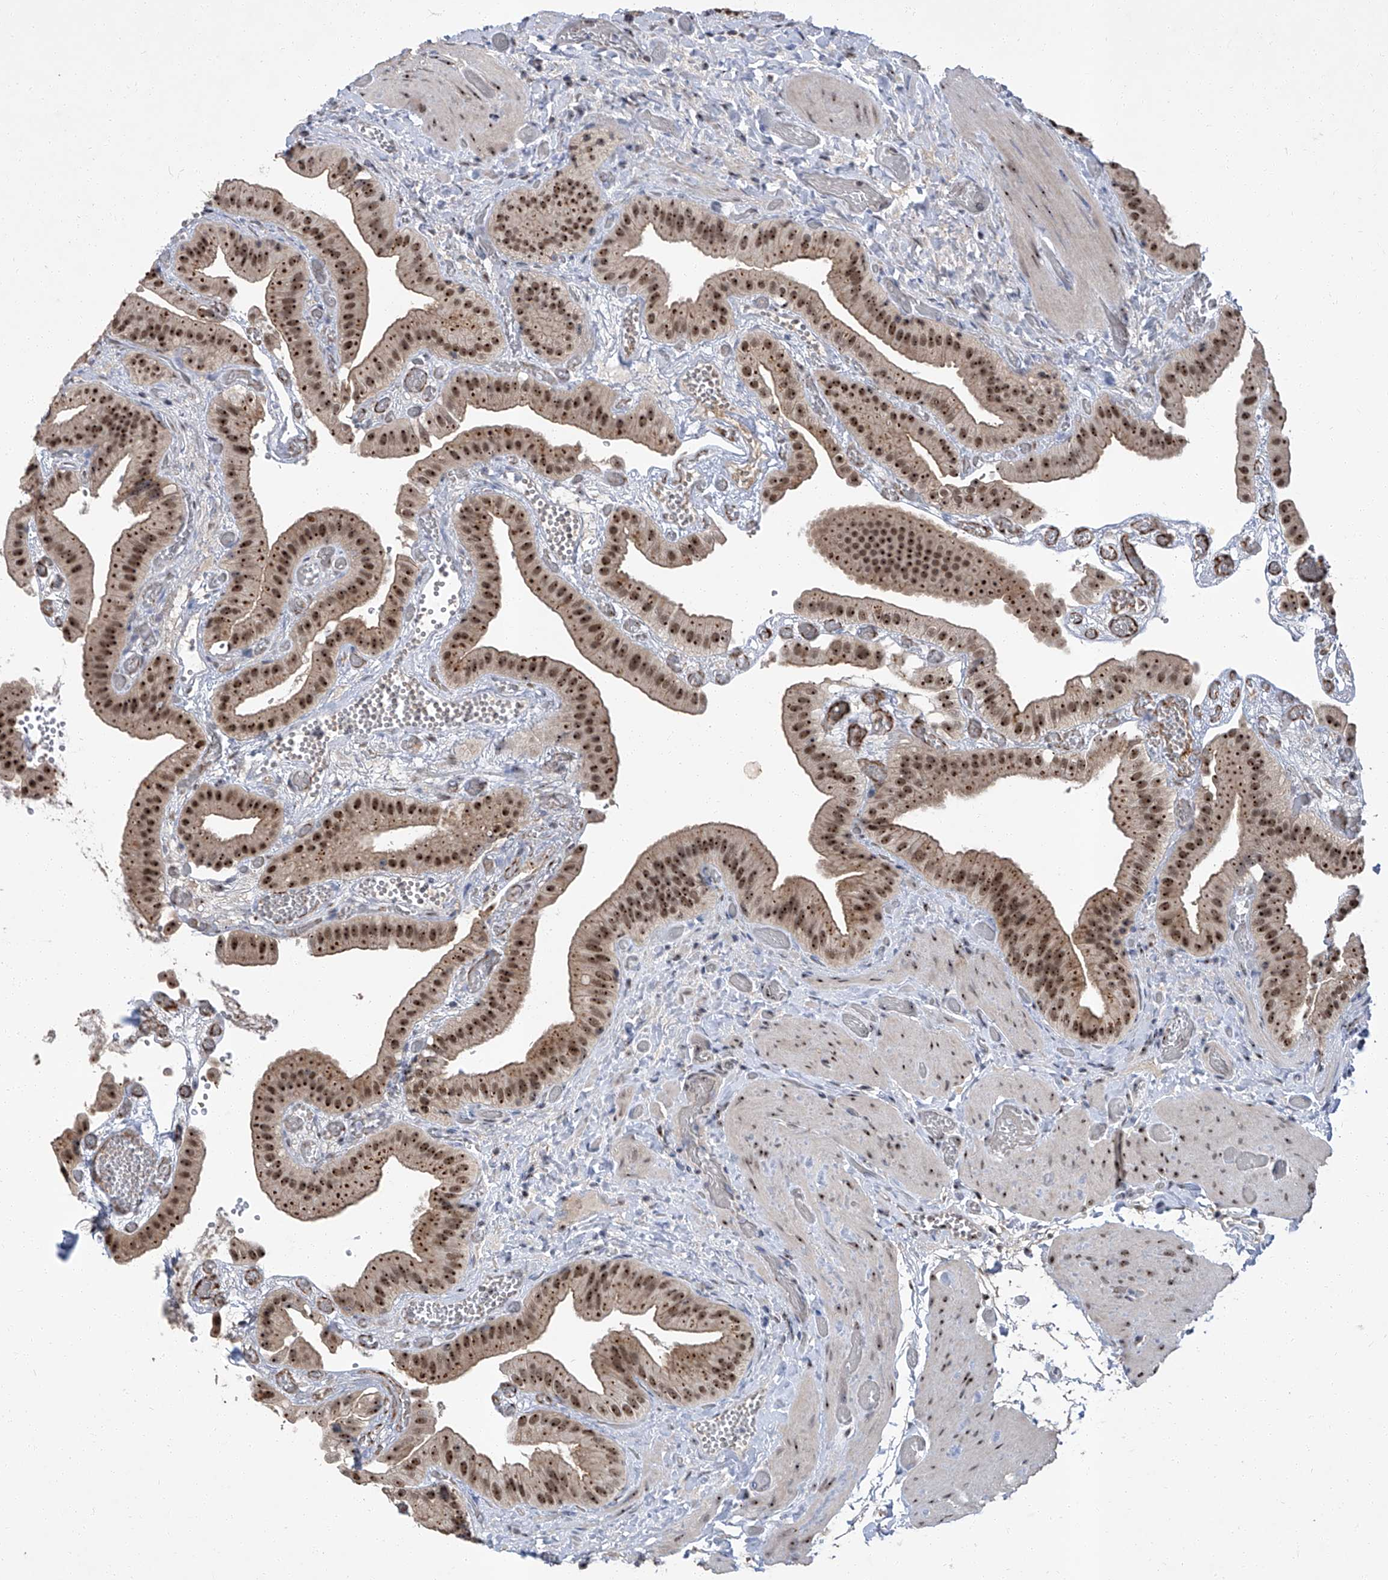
{"staining": {"intensity": "strong", "quantity": ">75%", "location": "cytoplasmic/membranous,nuclear"}, "tissue": "gallbladder", "cell_type": "Glandular cells", "image_type": "normal", "snomed": [{"axis": "morphology", "description": "Normal tissue, NOS"}, {"axis": "topography", "description": "Gallbladder"}], "caption": "Gallbladder stained with immunohistochemistry (IHC) demonstrates strong cytoplasmic/membranous,nuclear staining in about >75% of glandular cells. (DAB (3,3'-diaminobenzidine) = brown stain, brightfield microscopy at high magnification).", "gene": "CMTR1", "patient": {"sex": "female", "age": 64}}